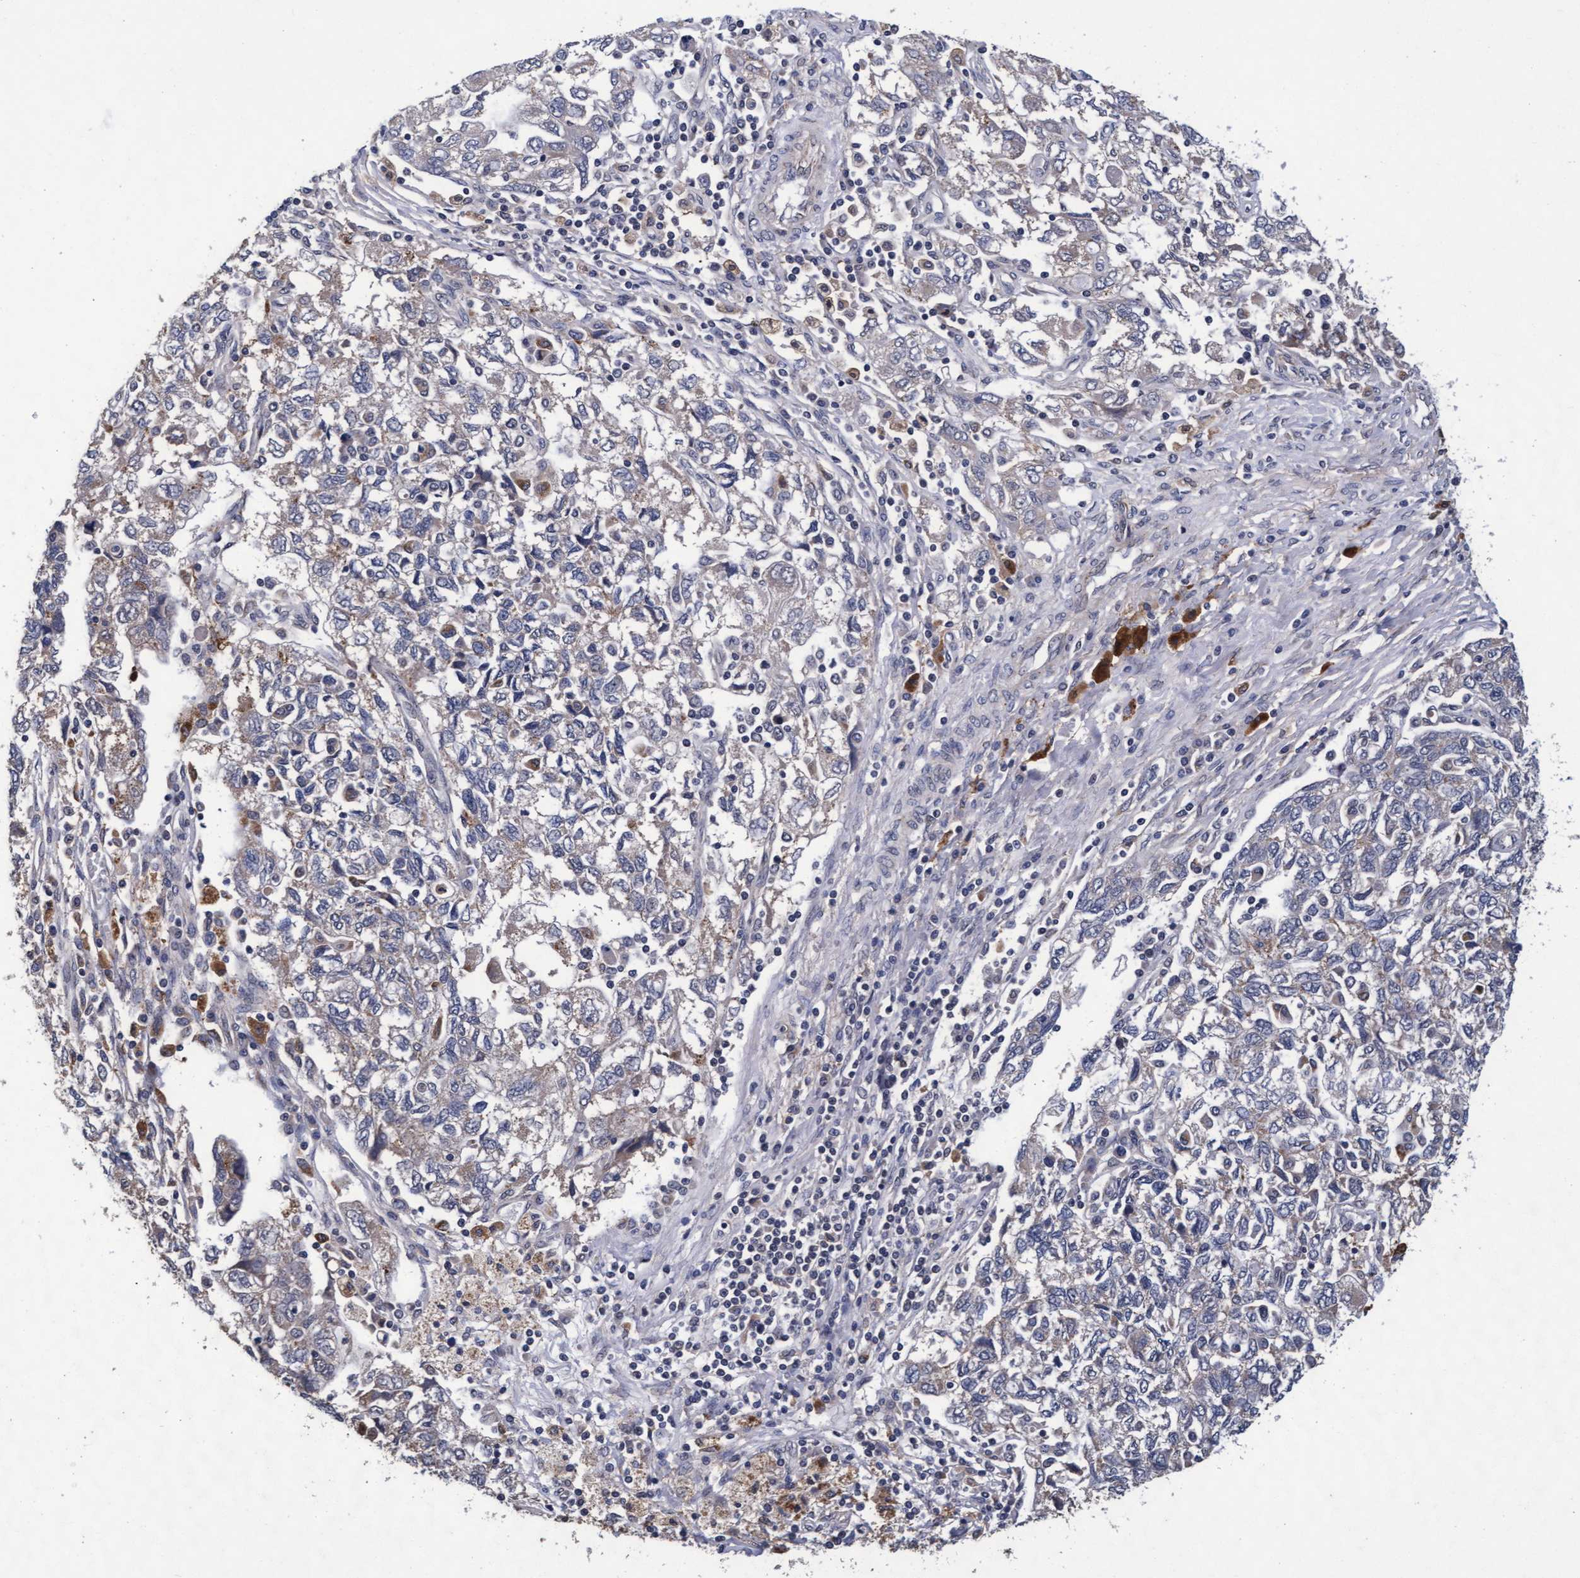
{"staining": {"intensity": "weak", "quantity": "<25%", "location": "cytoplasmic/membranous"}, "tissue": "ovarian cancer", "cell_type": "Tumor cells", "image_type": "cancer", "snomed": [{"axis": "morphology", "description": "Carcinoma, NOS"}, {"axis": "morphology", "description": "Cystadenocarcinoma, serous, NOS"}, {"axis": "topography", "description": "Ovary"}], "caption": "Histopathology image shows no significant protein positivity in tumor cells of ovarian cancer. (DAB (3,3'-diaminobenzidine) IHC, high magnification).", "gene": "CPQ", "patient": {"sex": "female", "age": 69}}